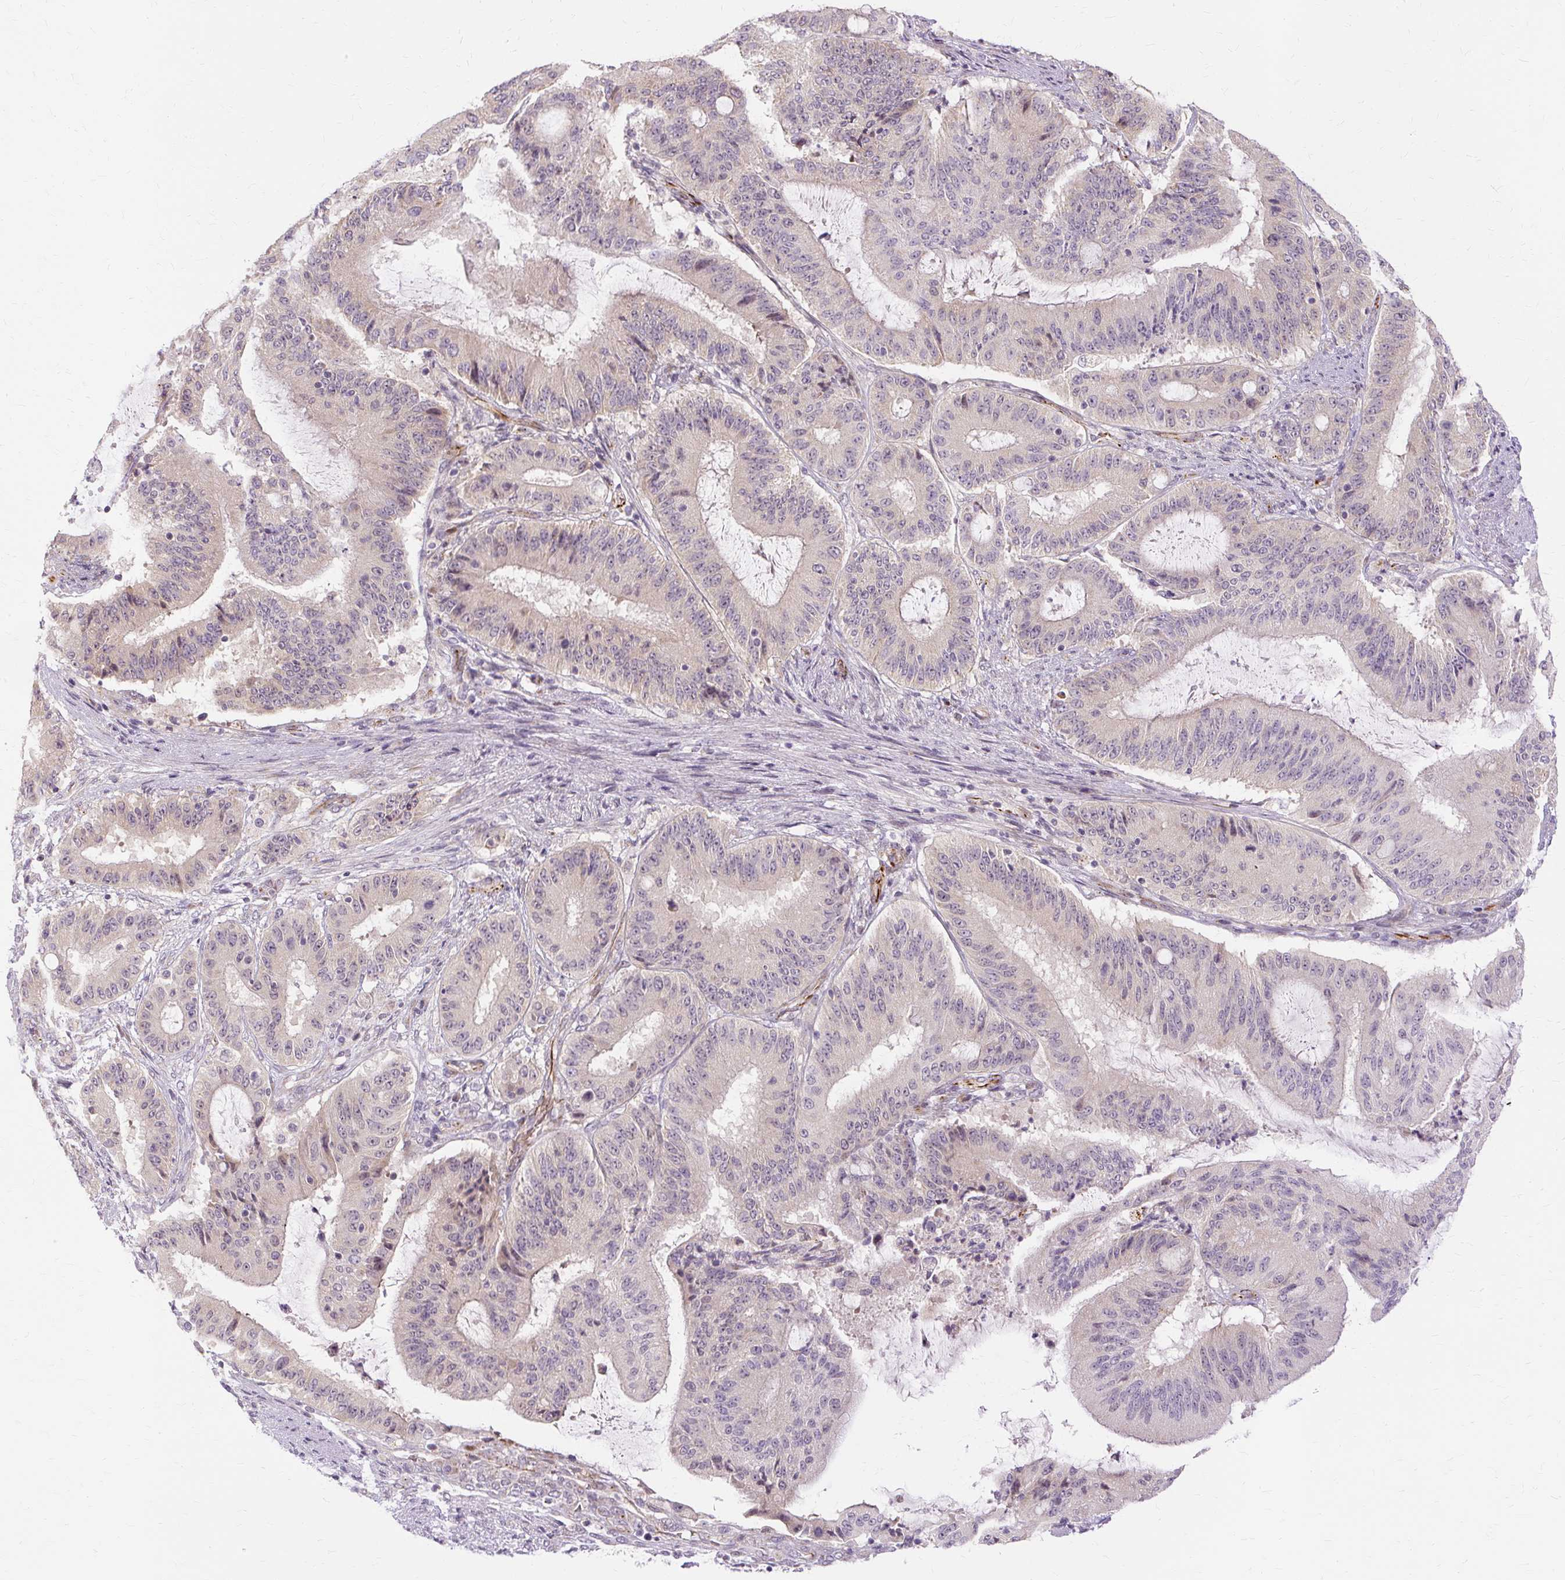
{"staining": {"intensity": "negative", "quantity": "none", "location": "none"}, "tissue": "liver cancer", "cell_type": "Tumor cells", "image_type": "cancer", "snomed": [{"axis": "morphology", "description": "Normal tissue, NOS"}, {"axis": "morphology", "description": "Cholangiocarcinoma"}, {"axis": "topography", "description": "Liver"}, {"axis": "topography", "description": "Peripheral nerve tissue"}], "caption": "IHC image of liver cancer (cholangiocarcinoma) stained for a protein (brown), which demonstrates no positivity in tumor cells.", "gene": "MMACHC", "patient": {"sex": "female", "age": 73}}